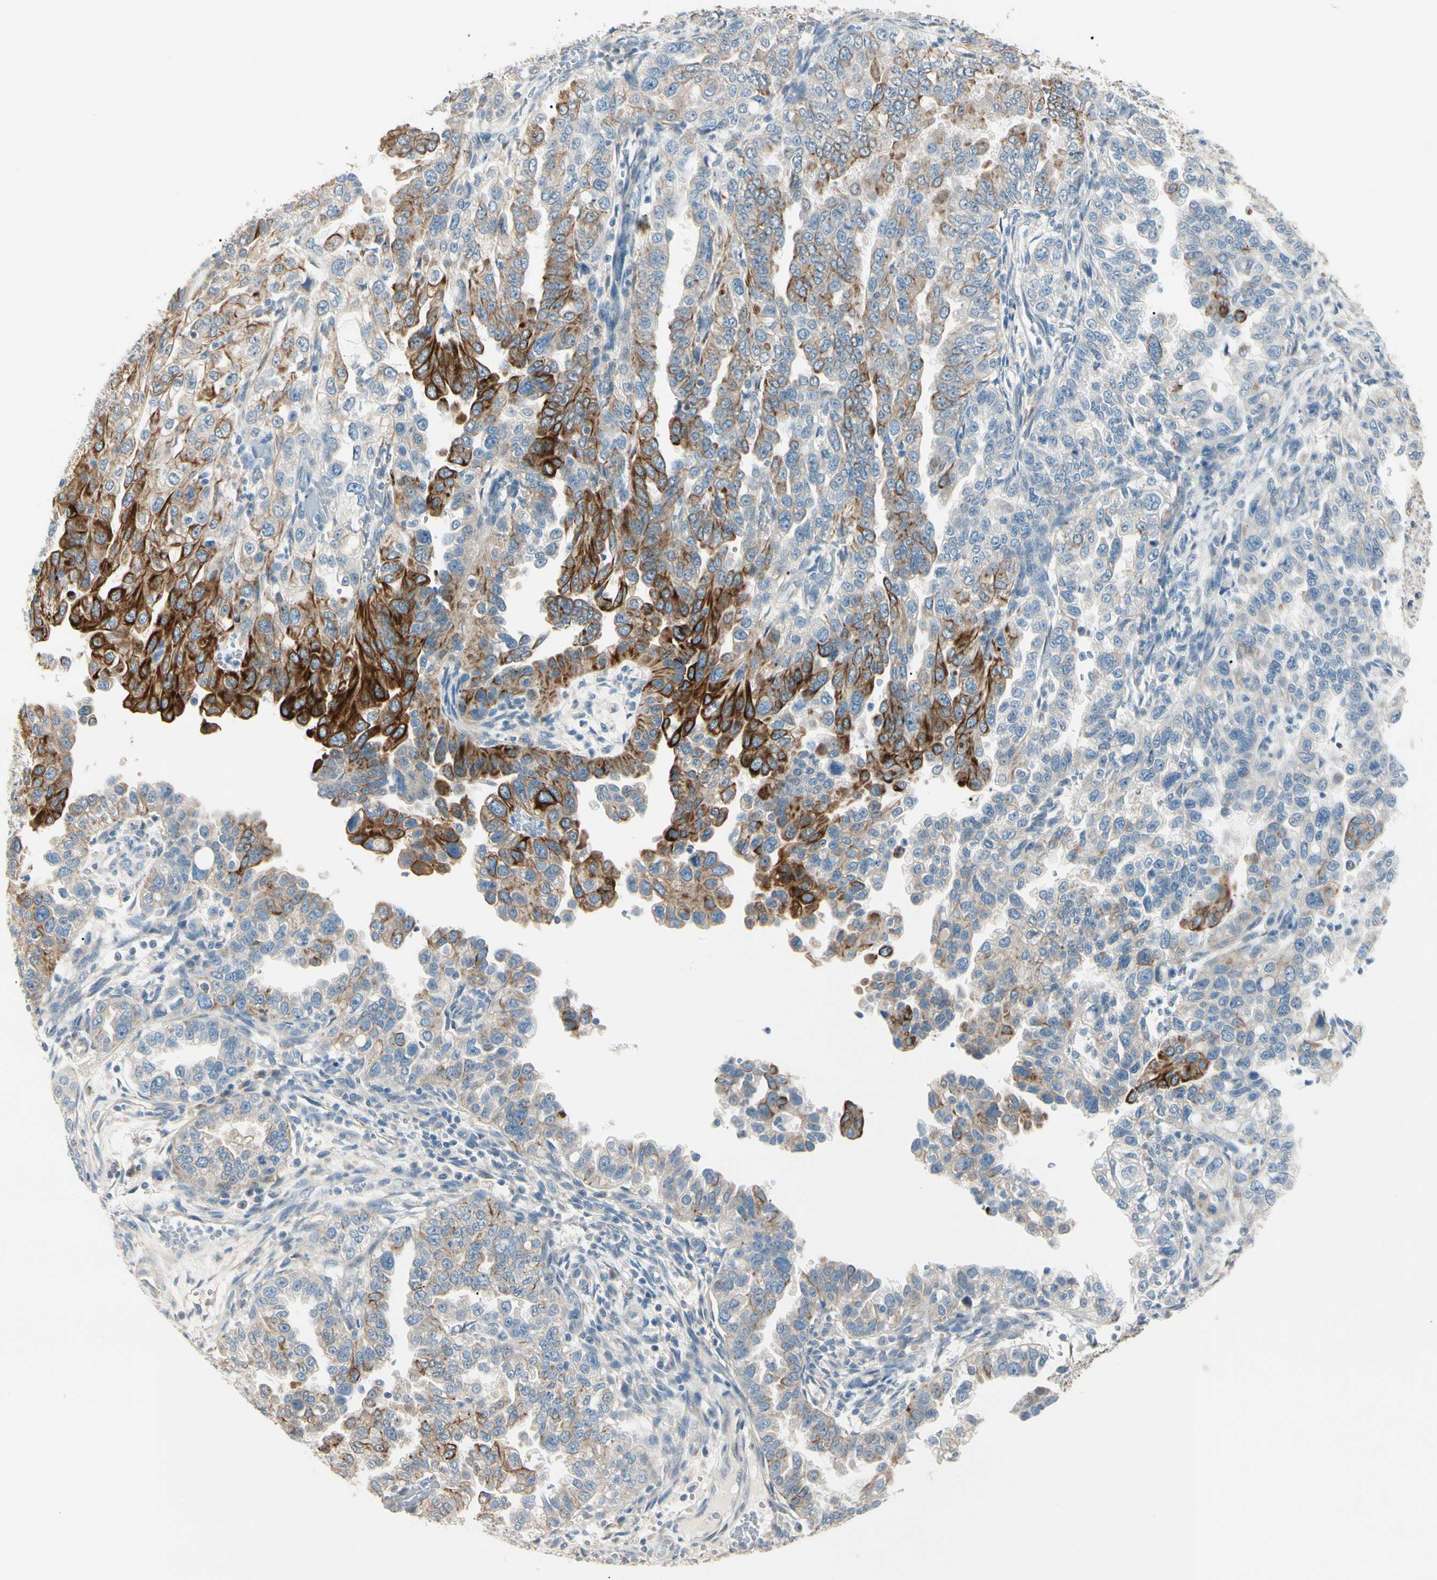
{"staining": {"intensity": "strong", "quantity": "25%-75%", "location": "cytoplasmic/membranous"}, "tissue": "endometrial cancer", "cell_type": "Tumor cells", "image_type": "cancer", "snomed": [{"axis": "morphology", "description": "Adenocarcinoma, NOS"}, {"axis": "topography", "description": "Endometrium"}], "caption": "Human endometrial adenocarcinoma stained with a protein marker displays strong staining in tumor cells.", "gene": "DUSP12", "patient": {"sex": "female", "age": 85}}